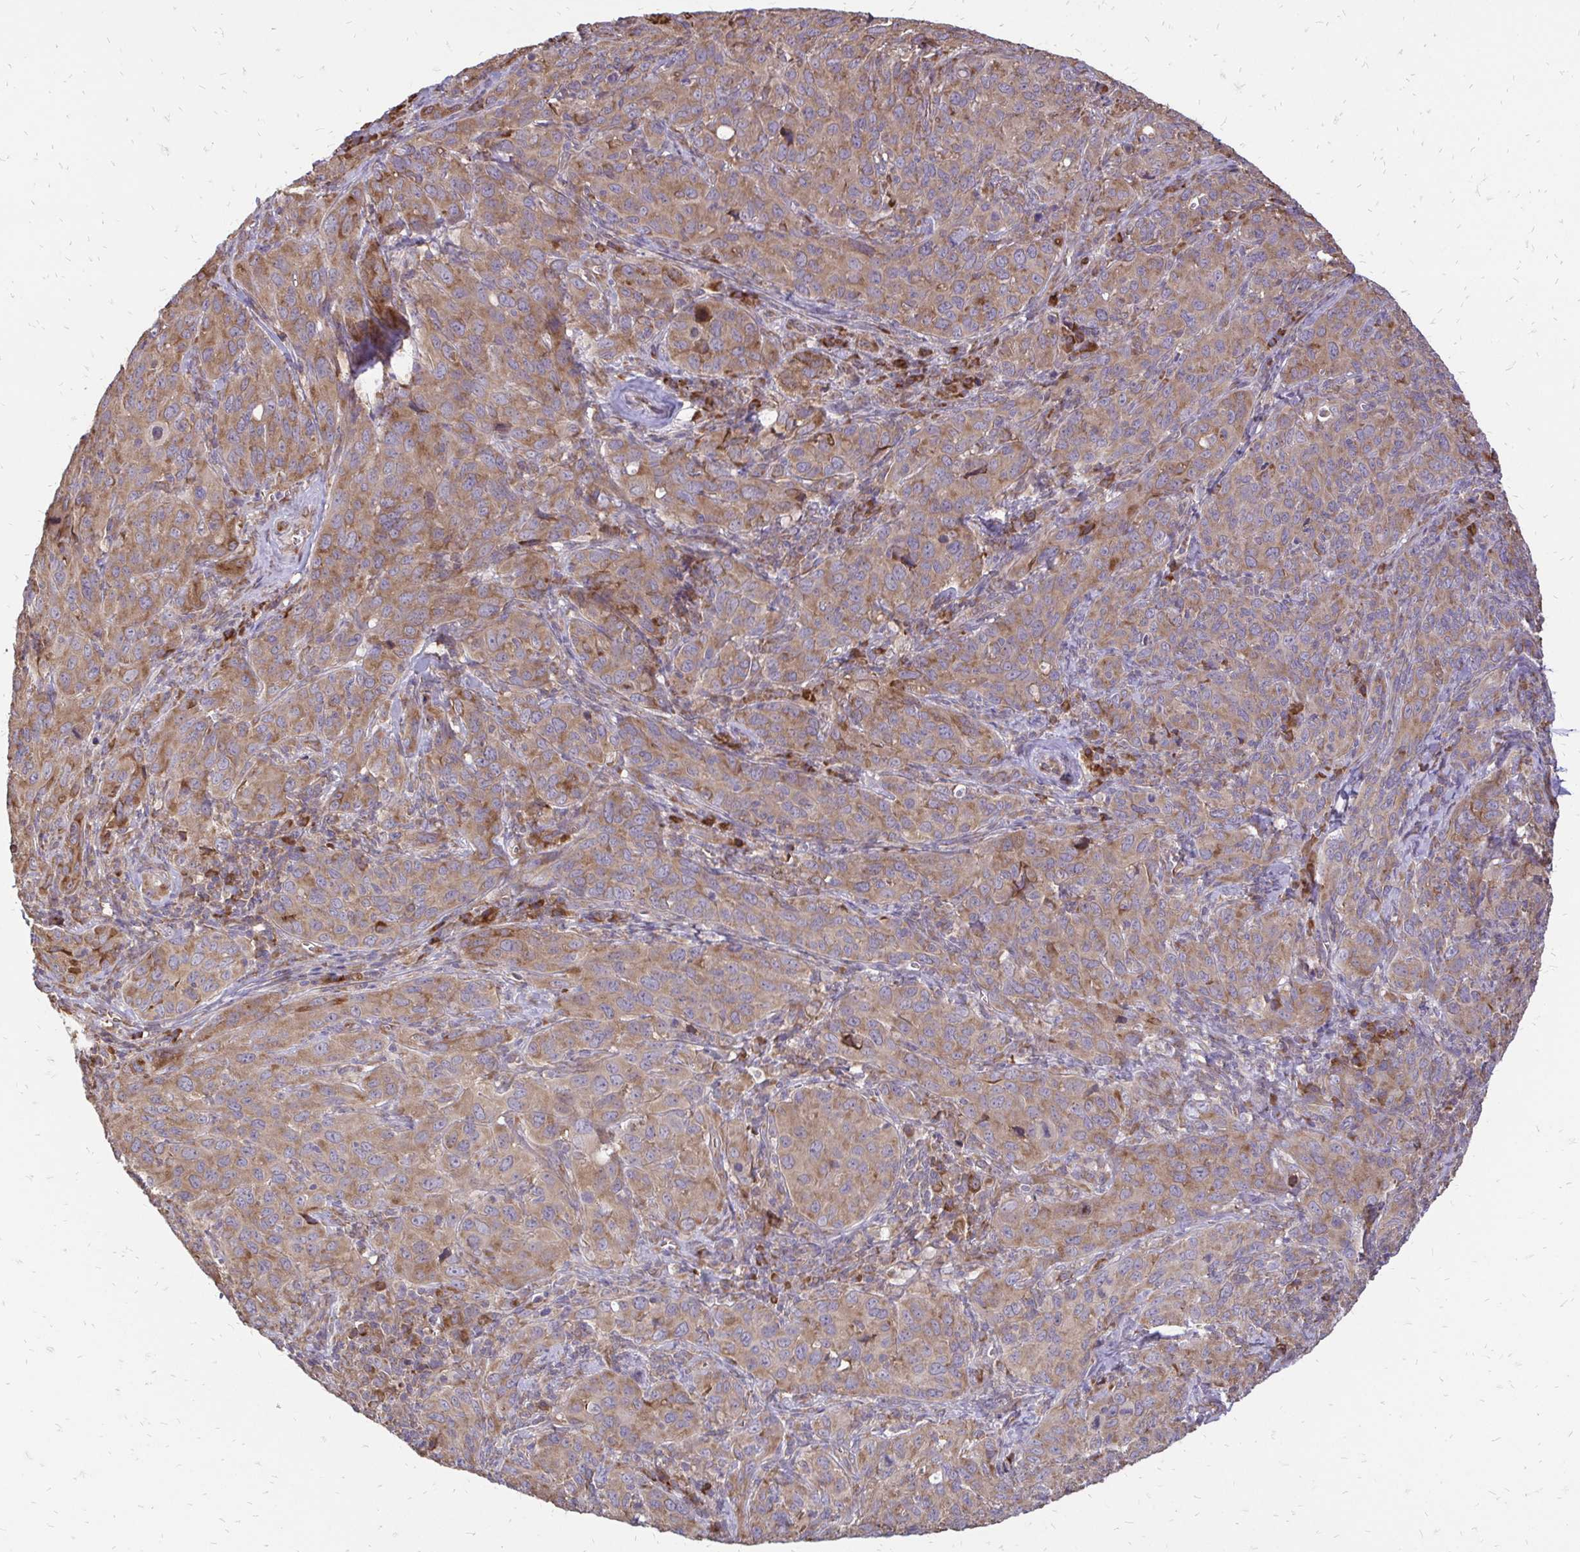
{"staining": {"intensity": "moderate", "quantity": ">75%", "location": "cytoplasmic/membranous"}, "tissue": "cervical cancer", "cell_type": "Tumor cells", "image_type": "cancer", "snomed": [{"axis": "morphology", "description": "Normal tissue, NOS"}, {"axis": "morphology", "description": "Squamous cell carcinoma, NOS"}, {"axis": "topography", "description": "Cervix"}], "caption": "Cervical cancer (squamous cell carcinoma) tissue shows moderate cytoplasmic/membranous expression in about >75% of tumor cells, visualized by immunohistochemistry.", "gene": "RPS3", "patient": {"sex": "female", "age": 51}}